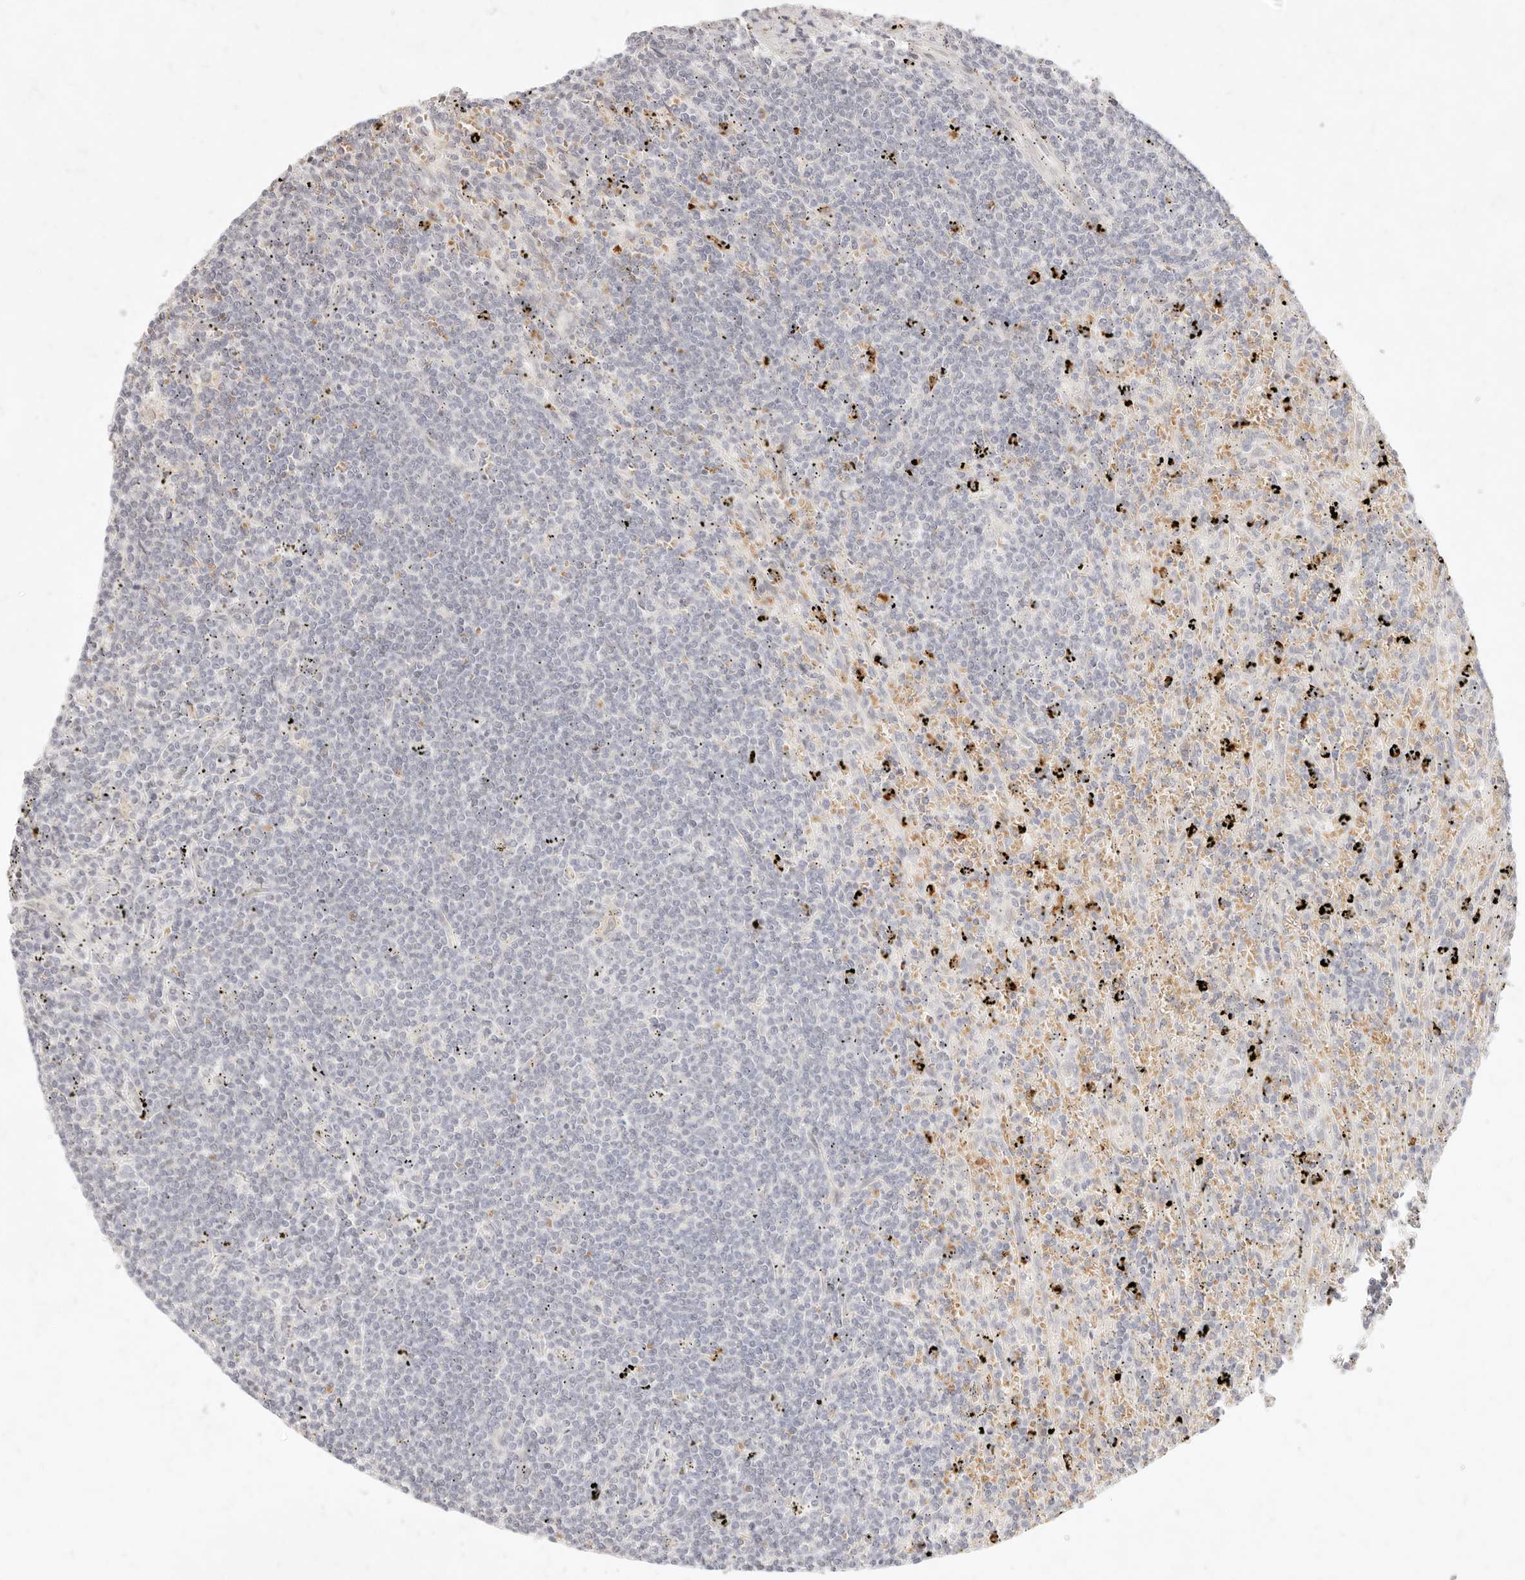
{"staining": {"intensity": "negative", "quantity": "none", "location": "none"}, "tissue": "lymphoma", "cell_type": "Tumor cells", "image_type": "cancer", "snomed": [{"axis": "morphology", "description": "Malignant lymphoma, non-Hodgkin's type, Low grade"}, {"axis": "topography", "description": "Spleen"}], "caption": "Tumor cells are negative for protein expression in human malignant lymphoma, non-Hodgkin's type (low-grade).", "gene": "ASCL3", "patient": {"sex": "male", "age": 76}}